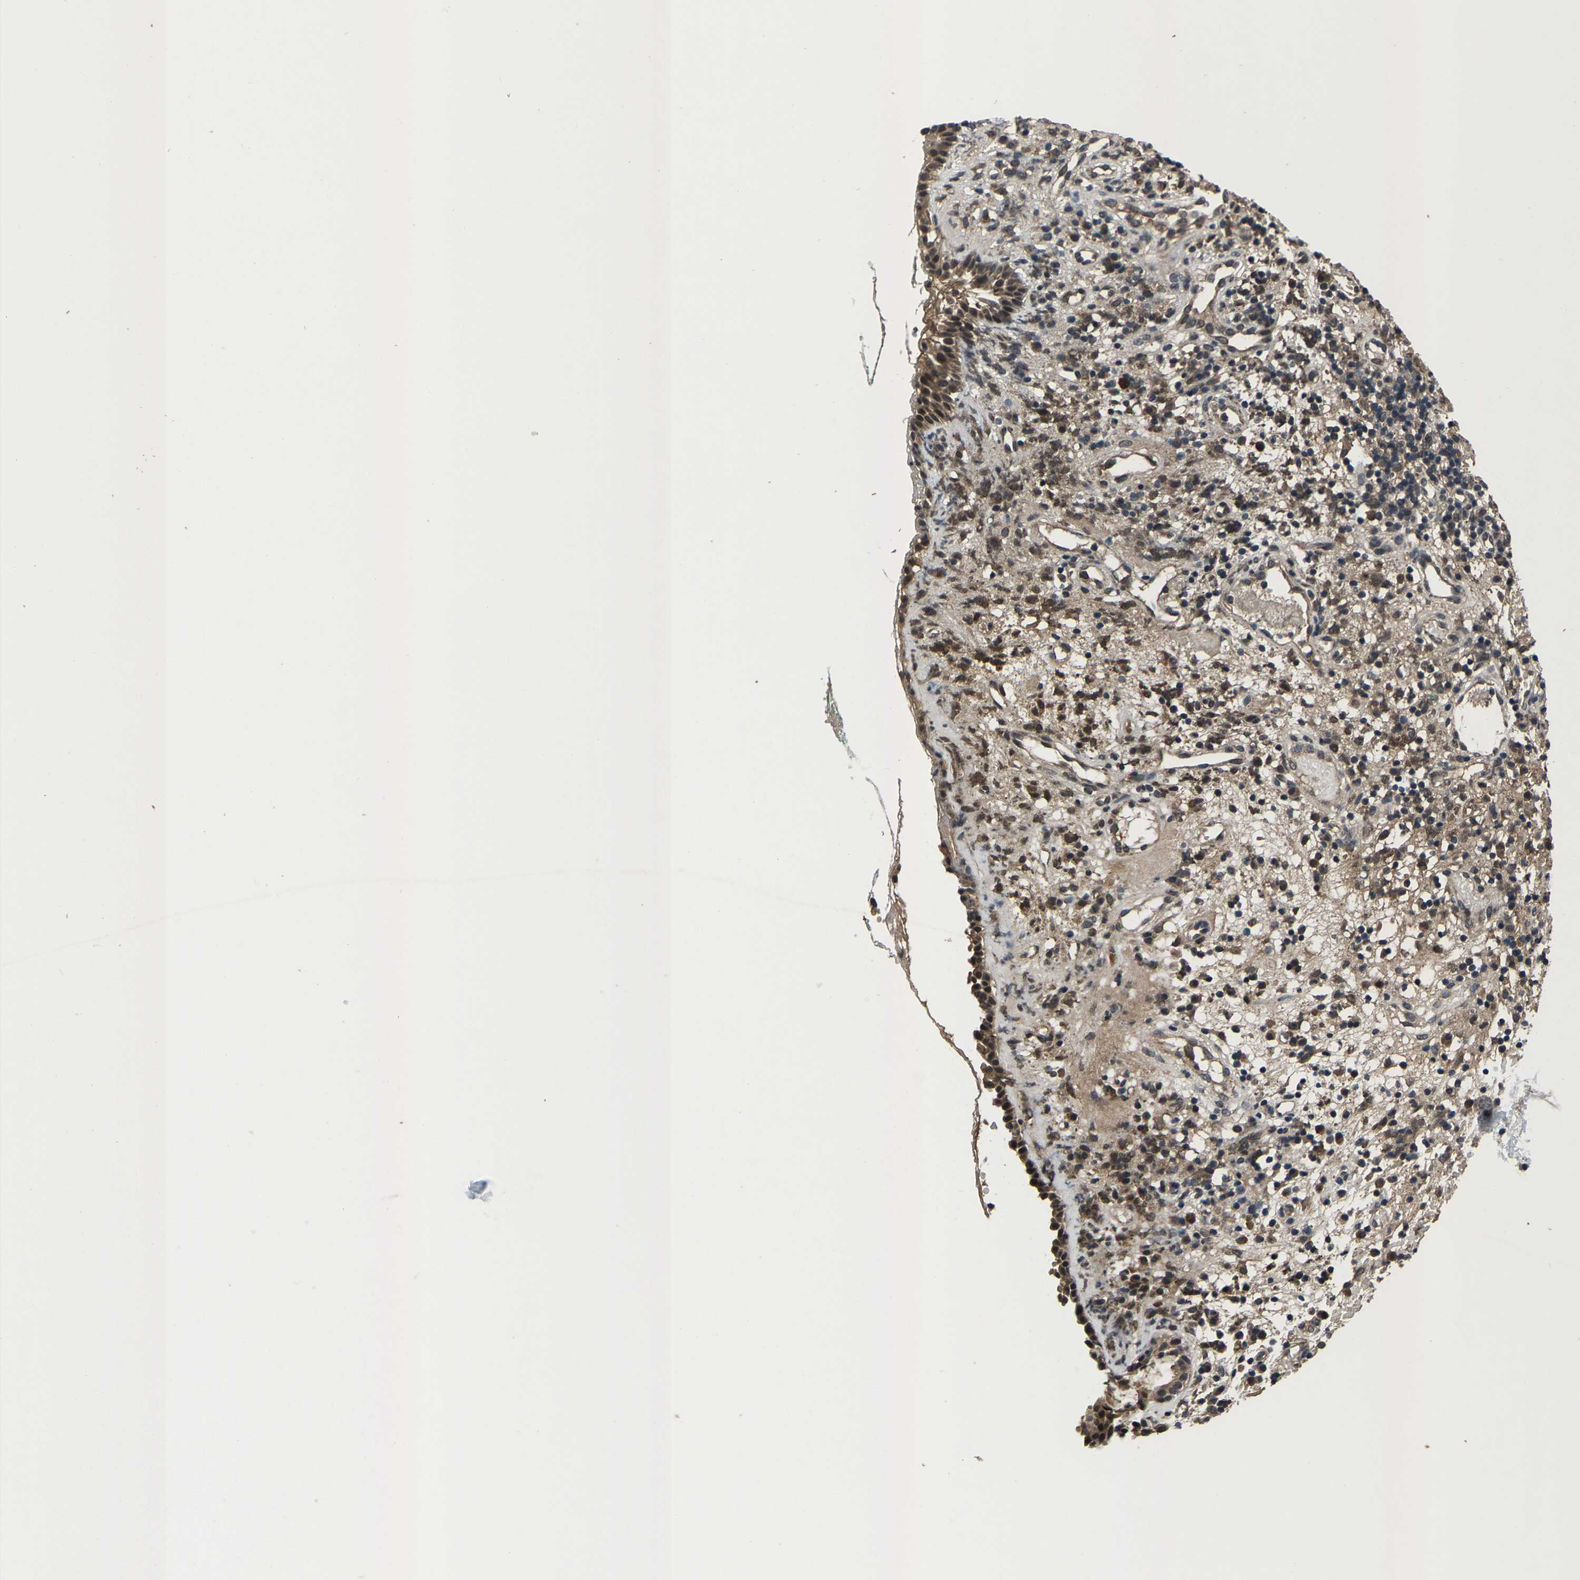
{"staining": {"intensity": "weak", "quantity": ">75%", "location": "cytoplasmic/membranous,nuclear"}, "tissue": "nasopharynx", "cell_type": "Respiratory epithelial cells", "image_type": "normal", "snomed": [{"axis": "morphology", "description": "Normal tissue, NOS"}, {"axis": "morphology", "description": "Basal cell carcinoma"}, {"axis": "topography", "description": "Cartilage tissue"}, {"axis": "topography", "description": "Nasopharynx"}, {"axis": "topography", "description": "Oral tissue"}], "caption": "Protein analysis of benign nasopharynx shows weak cytoplasmic/membranous,nuclear staining in approximately >75% of respiratory epithelial cells.", "gene": "HUWE1", "patient": {"sex": "female", "age": 77}}